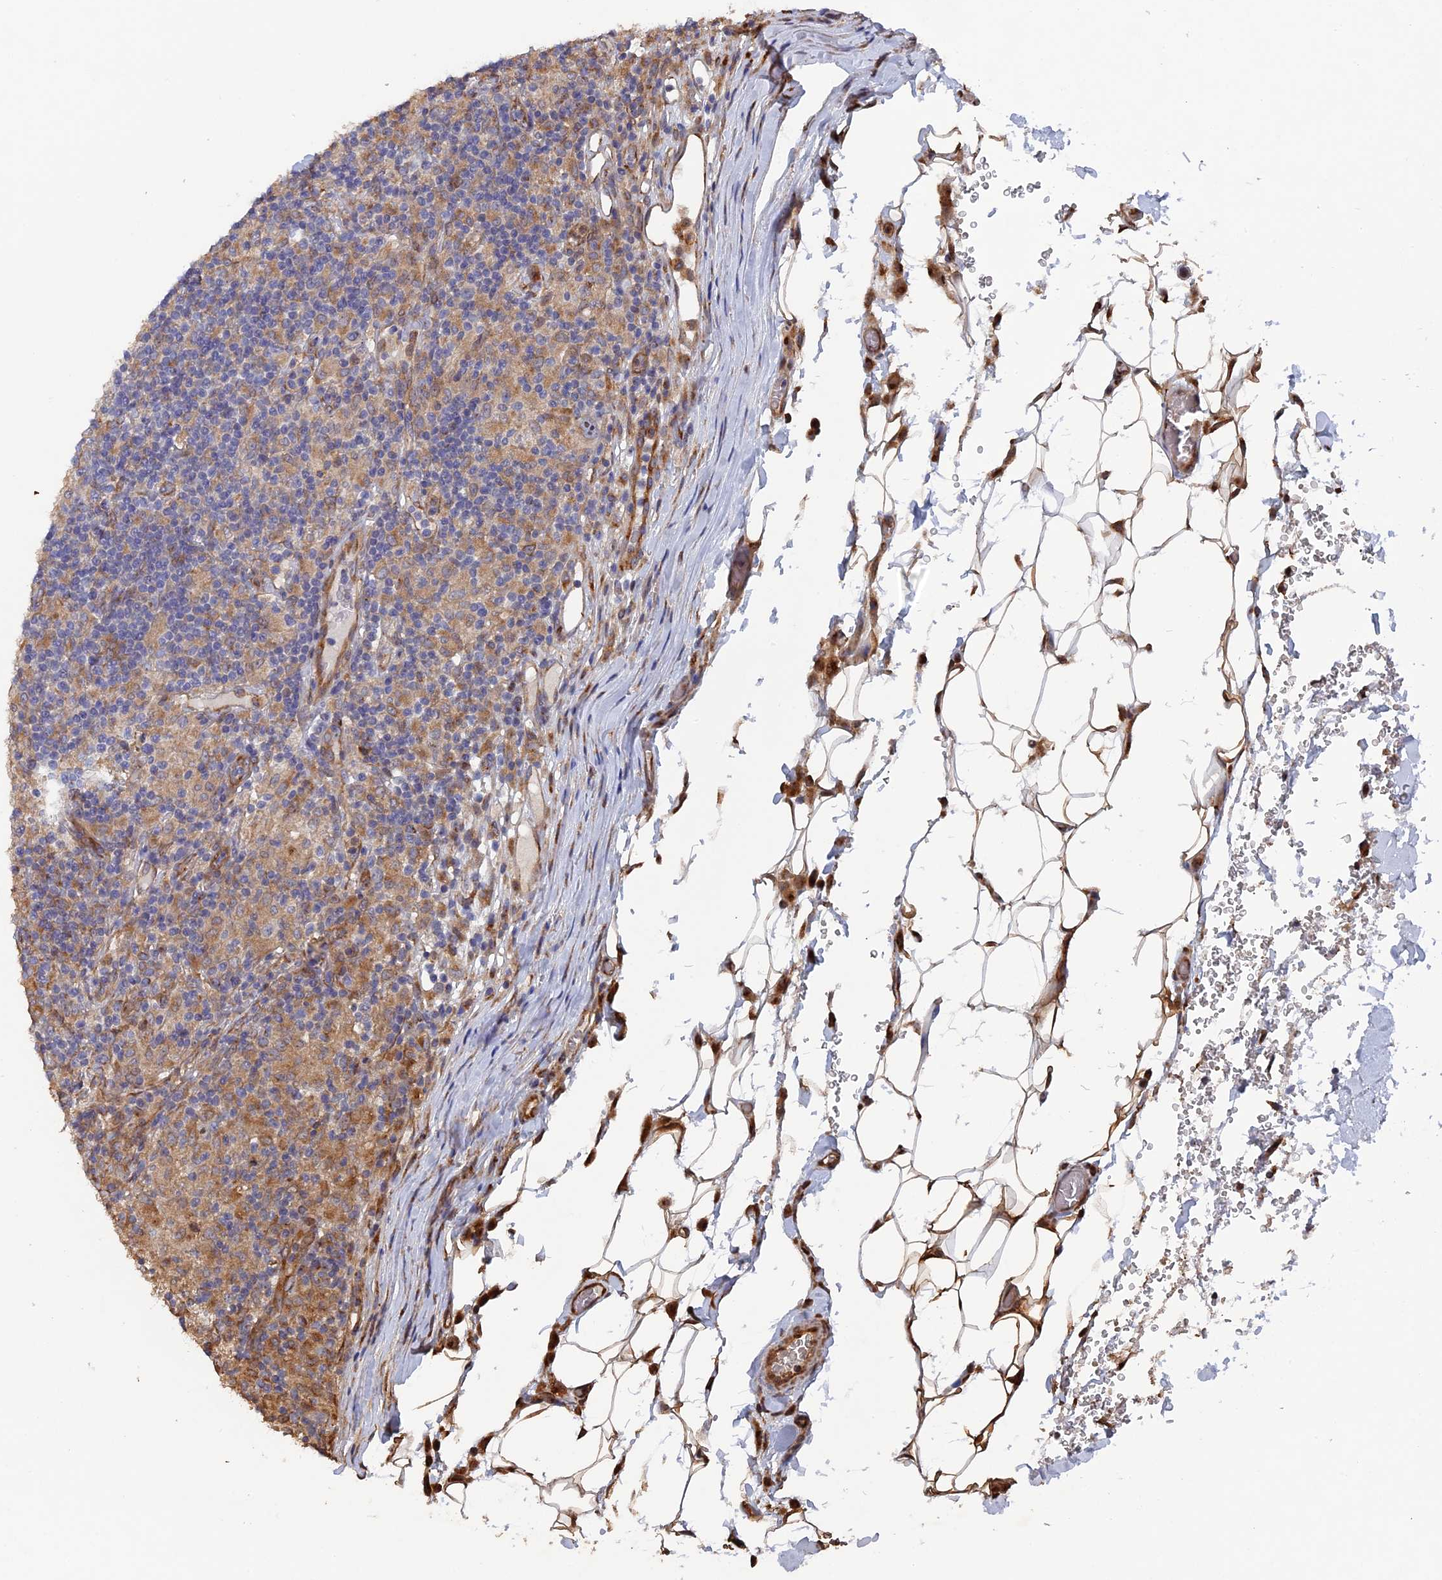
{"staining": {"intensity": "negative", "quantity": "none", "location": "none"}, "tissue": "lymphoma", "cell_type": "Tumor cells", "image_type": "cancer", "snomed": [{"axis": "morphology", "description": "Hodgkin's disease, NOS"}, {"axis": "topography", "description": "Lymph node"}], "caption": "DAB immunohistochemical staining of Hodgkin's disease demonstrates no significant expression in tumor cells.", "gene": "VPS37C", "patient": {"sex": "male", "age": 70}}